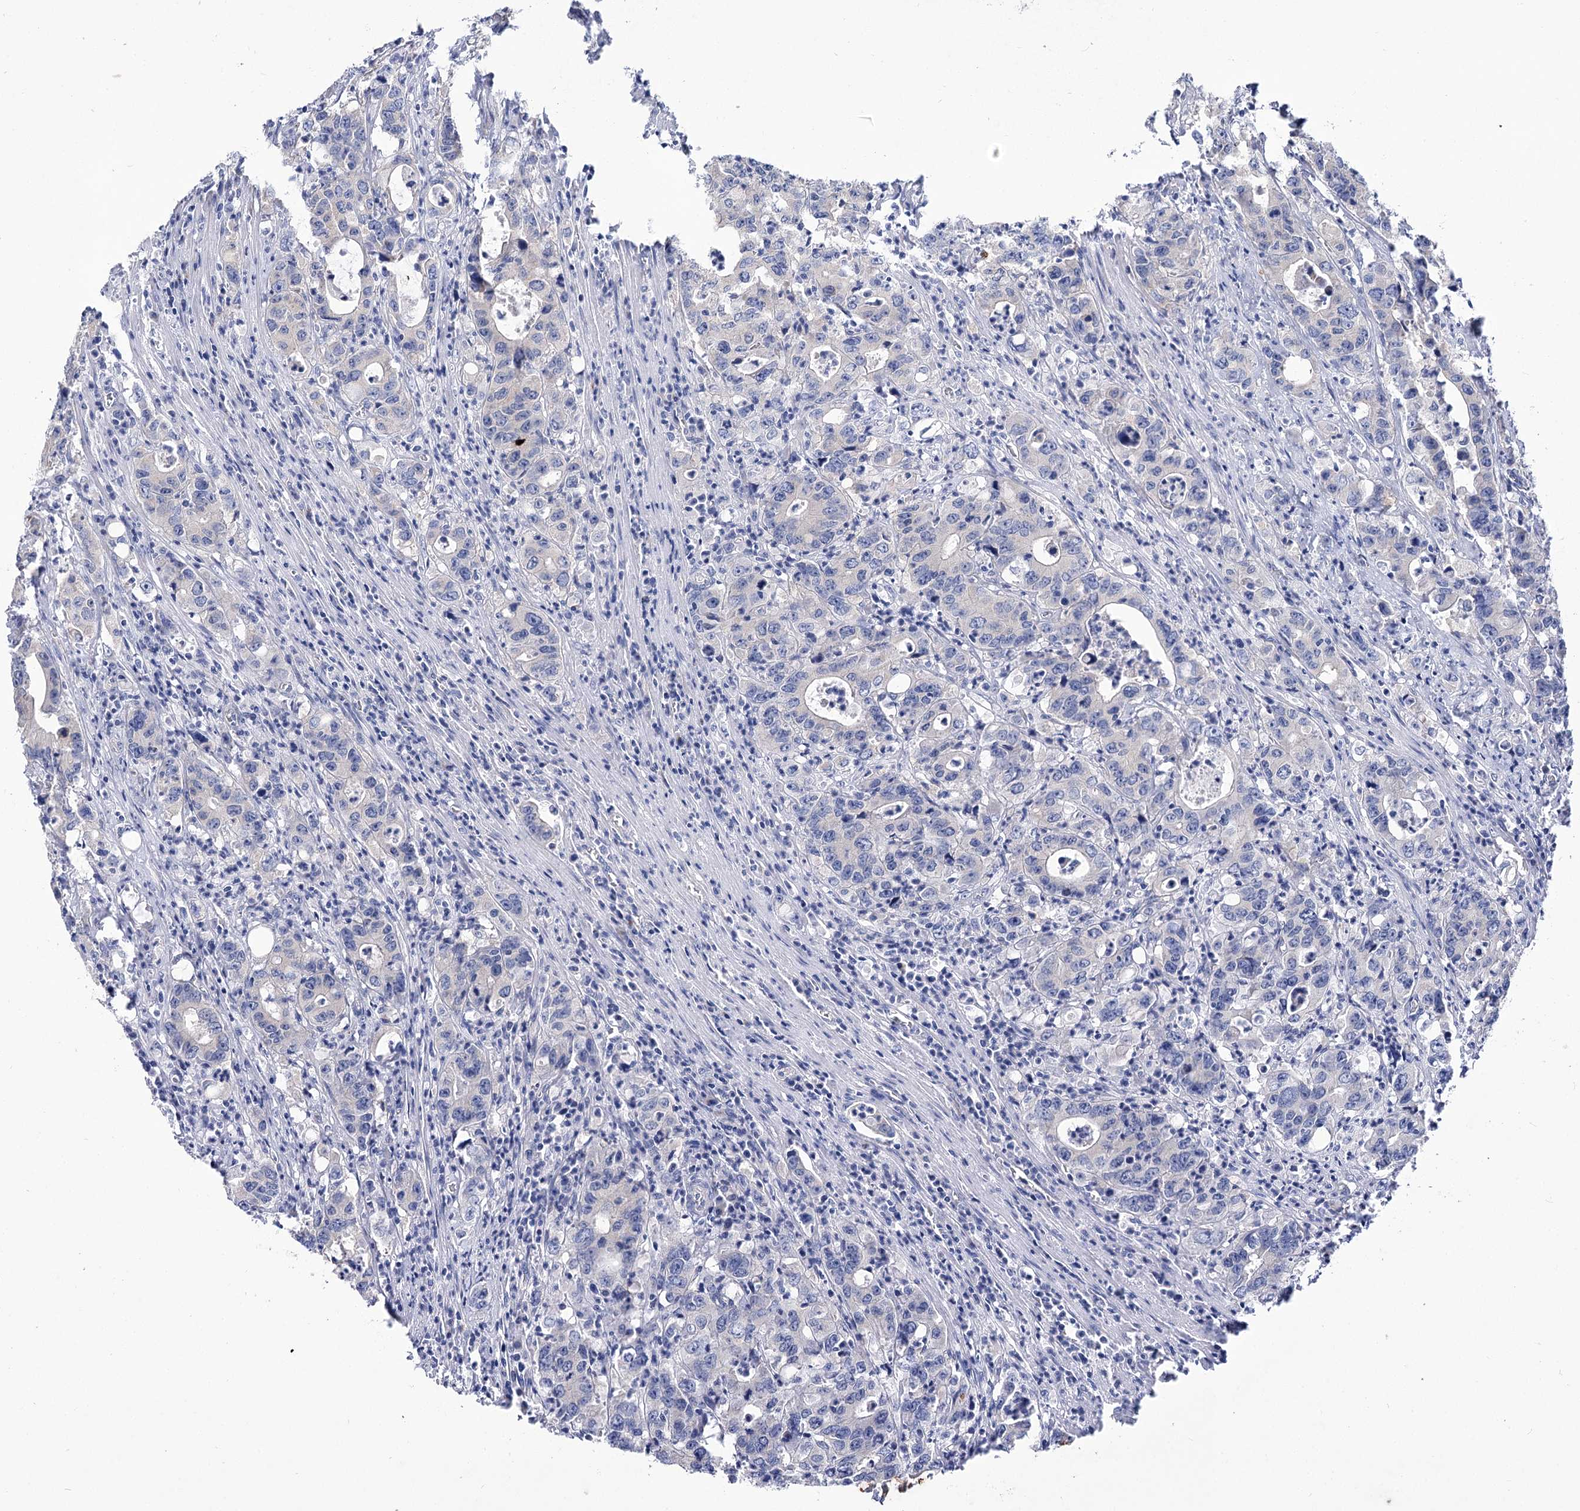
{"staining": {"intensity": "negative", "quantity": "none", "location": "none"}, "tissue": "colorectal cancer", "cell_type": "Tumor cells", "image_type": "cancer", "snomed": [{"axis": "morphology", "description": "Adenocarcinoma, NOS"}, {"axis": "topography", "description": "Colon"}], "caption": "The IHC histopathology image has no significant positivity in tumor cells of colorectal cancer (adenocarcinoma) tissue.", "gene": "SUOX", "patient": {"sex": "female", "age": 75}}